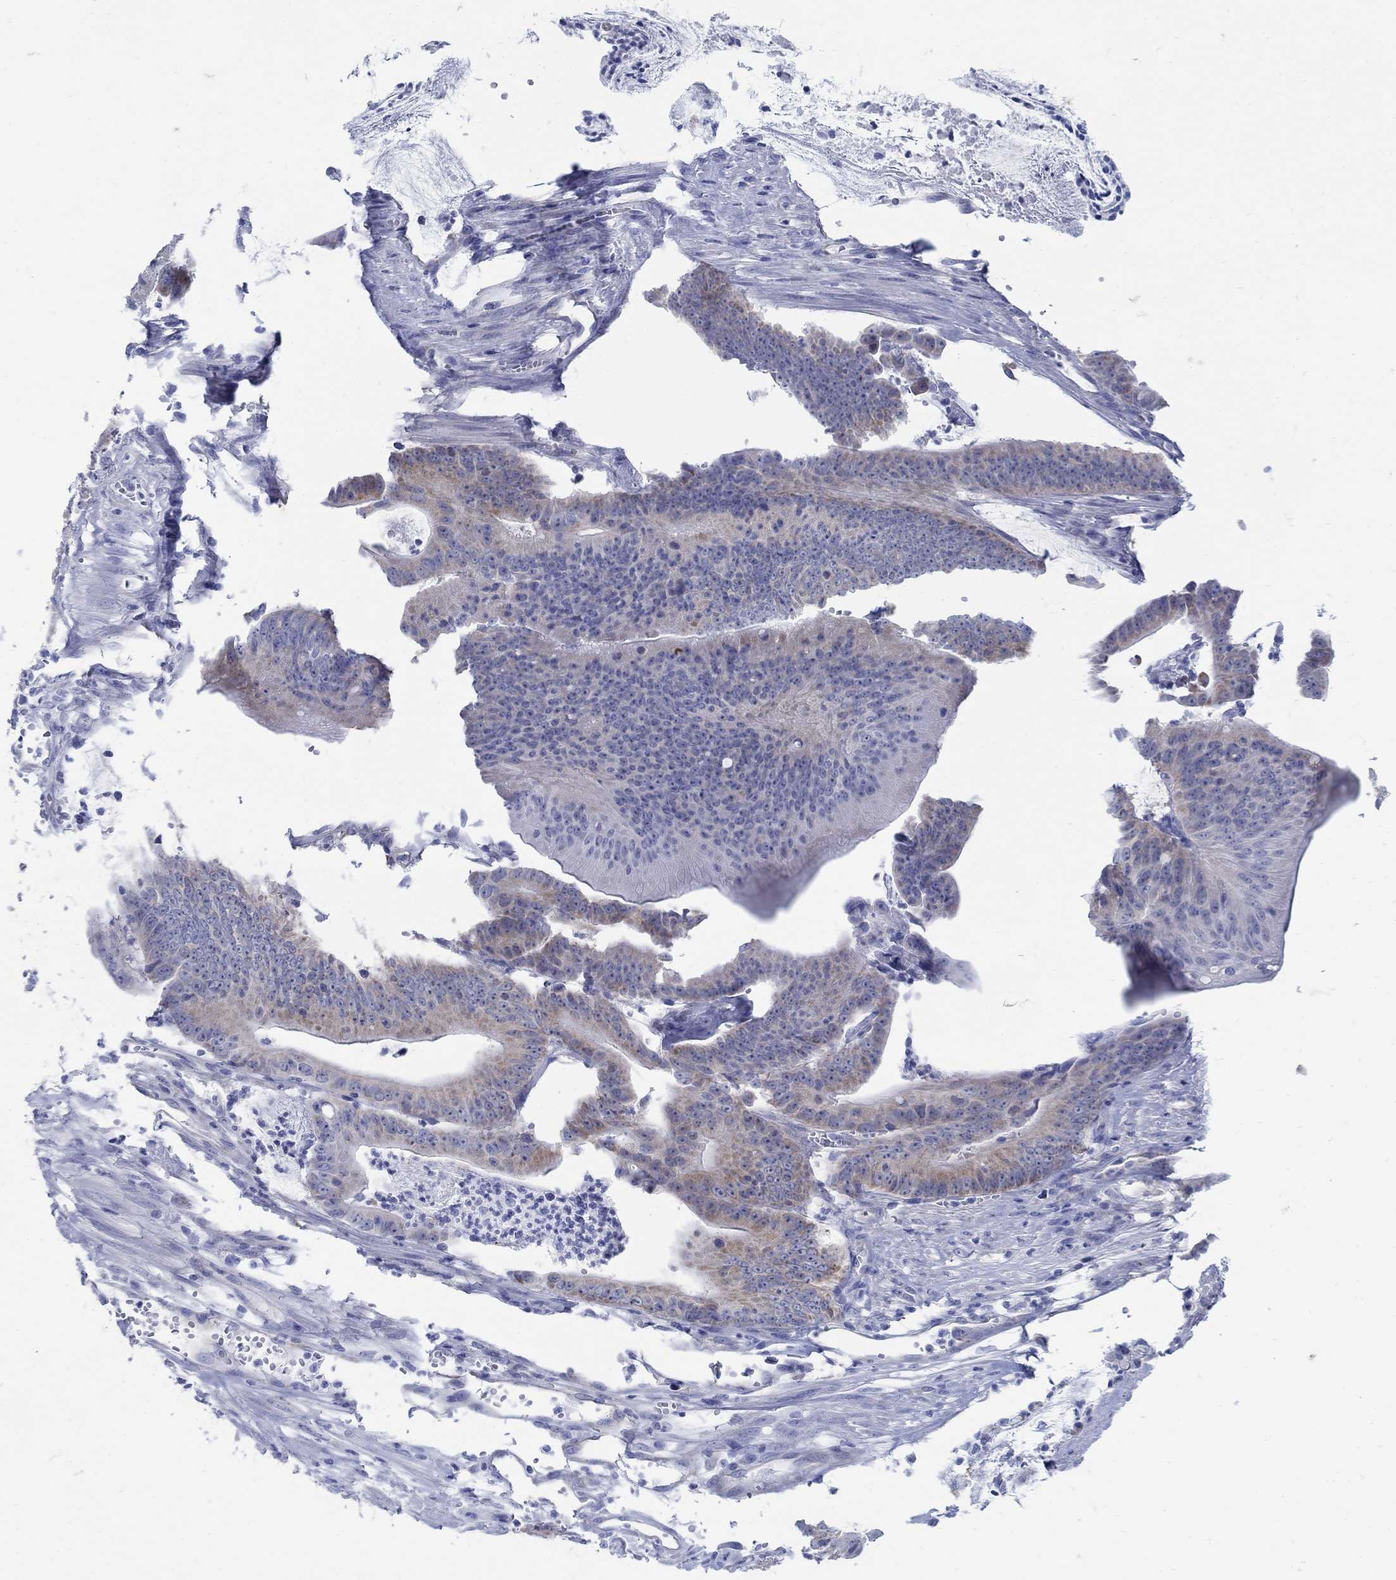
{"staining": {"intensity": "weak", "quantity": "25%-75%", "location": "cytoplasmic/membranous"}, "tissue": "colorectal cancer", "cell_type": "Tumor cells", "image_type": "cancer", "snomed": [{"axis": "morphology", "description": "Adenocarcinoma, NOS"}, {"axis": "topography", "description": "Colon"}], "caption": "Colorectal cancer (adenocarcinoma) stained with DAB immunohistochemistry displays low levels of weak cytoplasmic/membranous expression in approximately 25%-75% of tumor cells.", "gene": "ZDHHC14", "patient": {"sex": "female", "age": 69}}